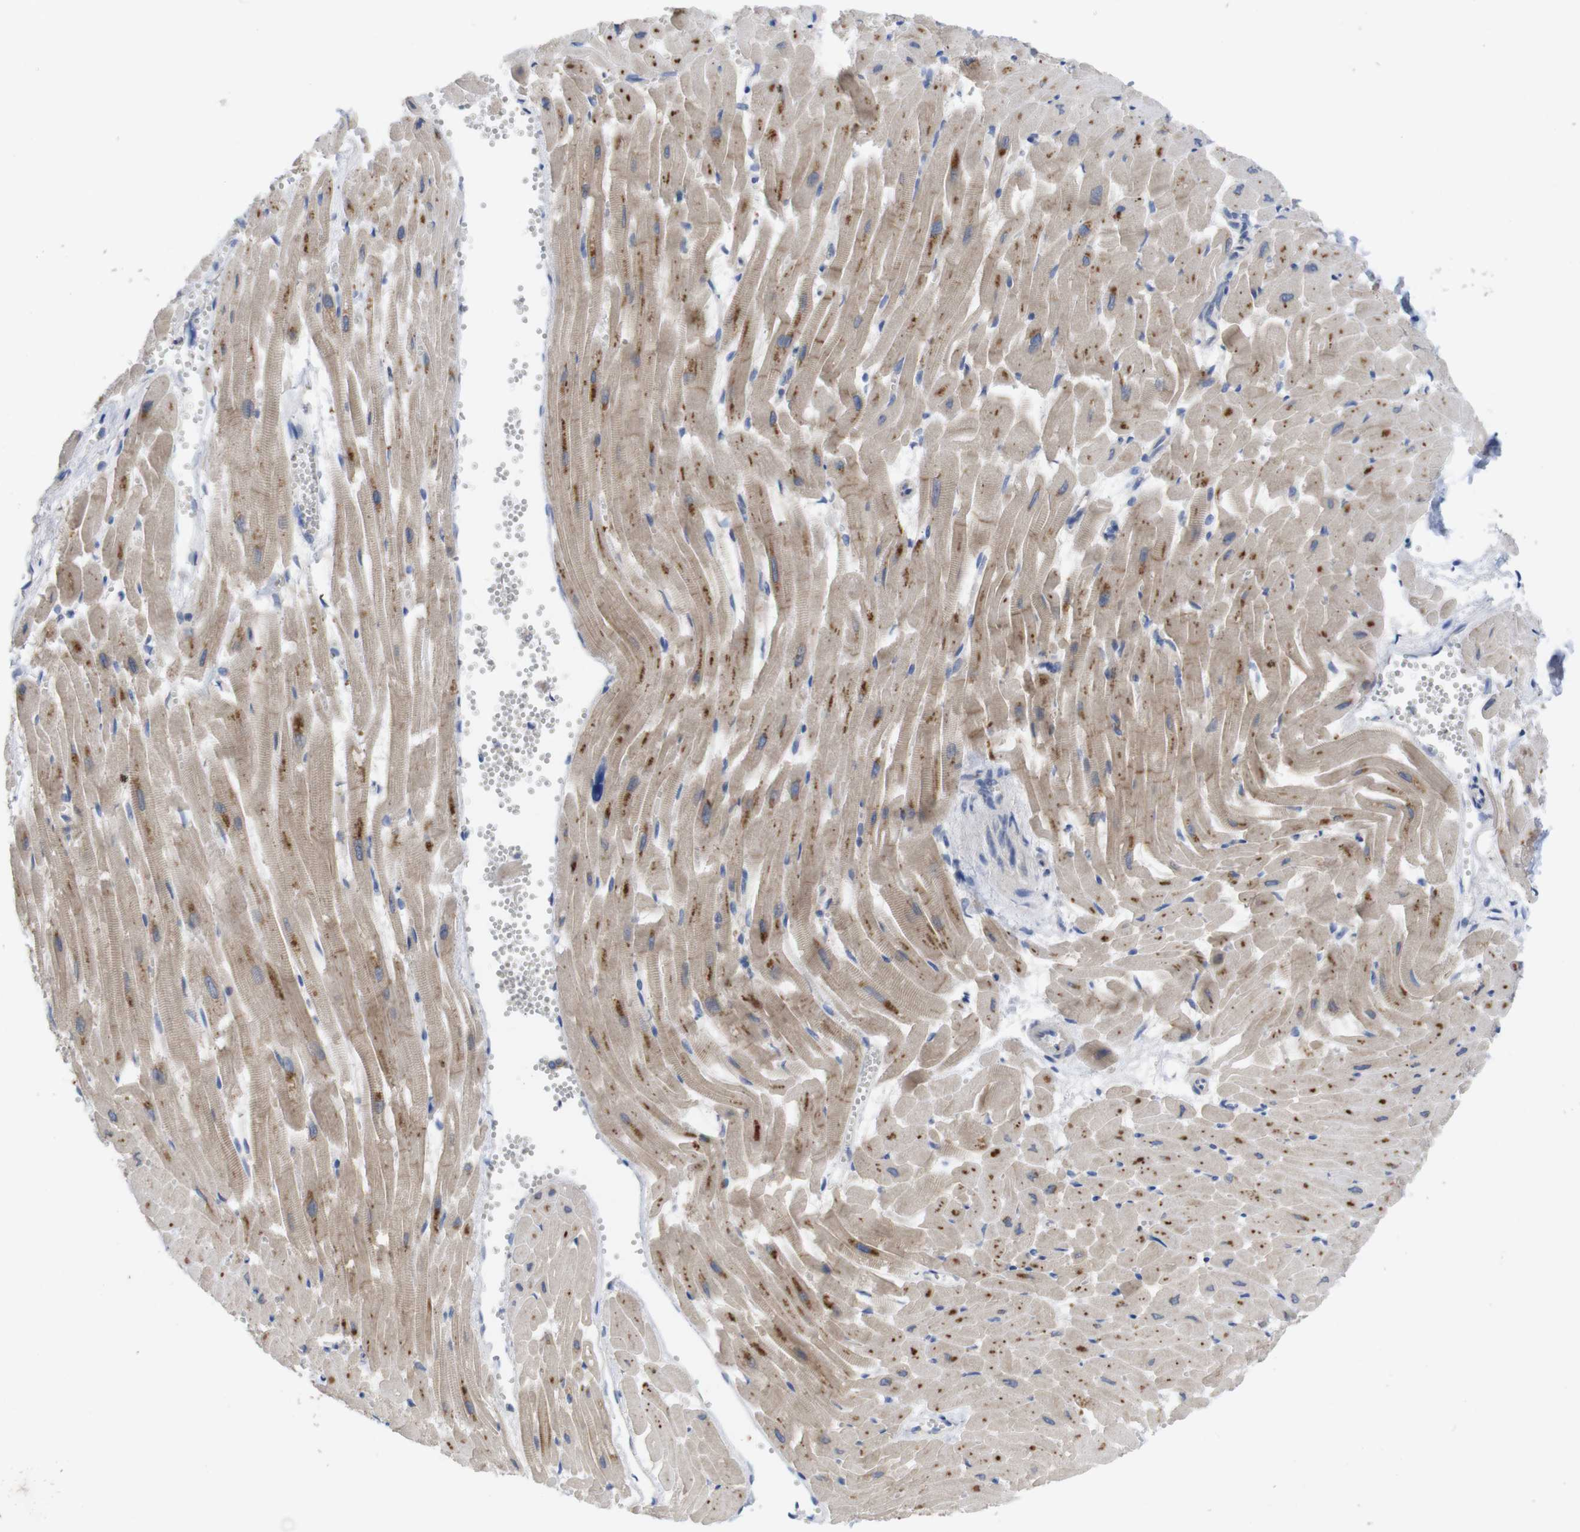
{"staining": {"intensity": "strong", "quantity": ">75%", "location": "cytoplasmic/membranous"}, "tissue": "heart muscle", "cell_type": "Cardiomyocytes", "image_type": "normal", "snomed": [{"axis": "morphology", "description": "Normal tissue, NOS"}, {"axis": "topography", "description": "Heart"}], "caption": "High-power microscopy captured an immunohistochemistry (IHC) photomicrograph of normal heart muscle, revealing strong cytoplasmic/membranous positivity in about >75% of cardiomyocytes. The staining is performed using DAB (3,3'-diaminobenzidine) brown chromogen to label protein expression. The nuclei are counter-stained blue using hematoxylin.", "gene": "KIDINS220", "patient": {"sex": "female", "age": 19}}